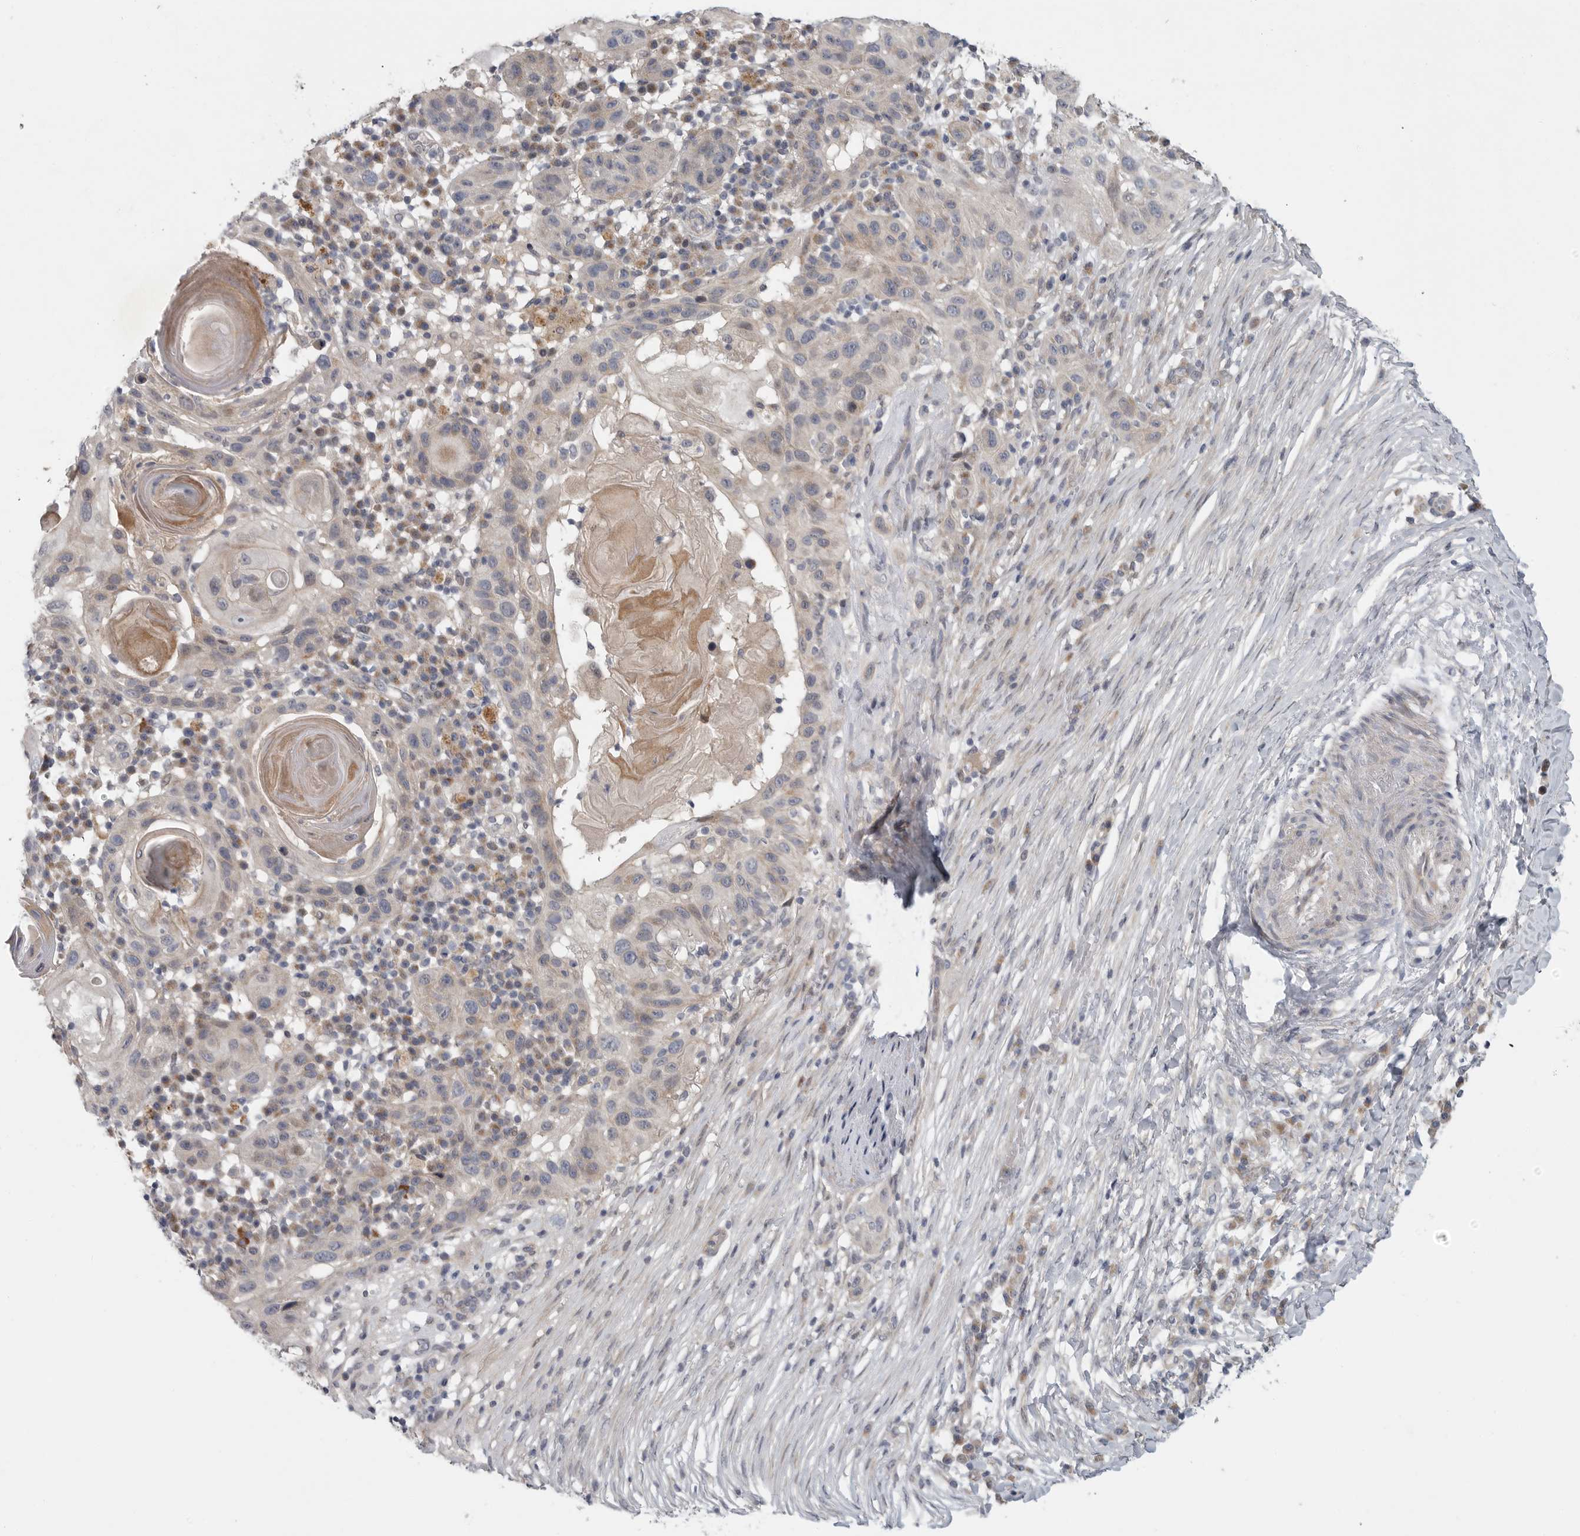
{"staining": {"intensity": "weak", "quantity": "25%-75%", "location": "cytoplasmic/membranous"}, "tissue": "skin cancer", "cell_type": "Tumor cells", "image_type": "cancer", "snomed": [{"axis": "morphology", "description": "Normal tissue, NOS"}, {"axis": "morphology", "description": "Squamous cell carcinoma, NOS"}, {"axis": "topography", "description": "Skin"}], "caption": "Weak cytoplasmic/membranous protein staining is seen in about 25%-75% of tumor cells in skin squamous cell carcinoma.", "gene": "FBXO43", "patient": {"sex": "female", "age": 96}}